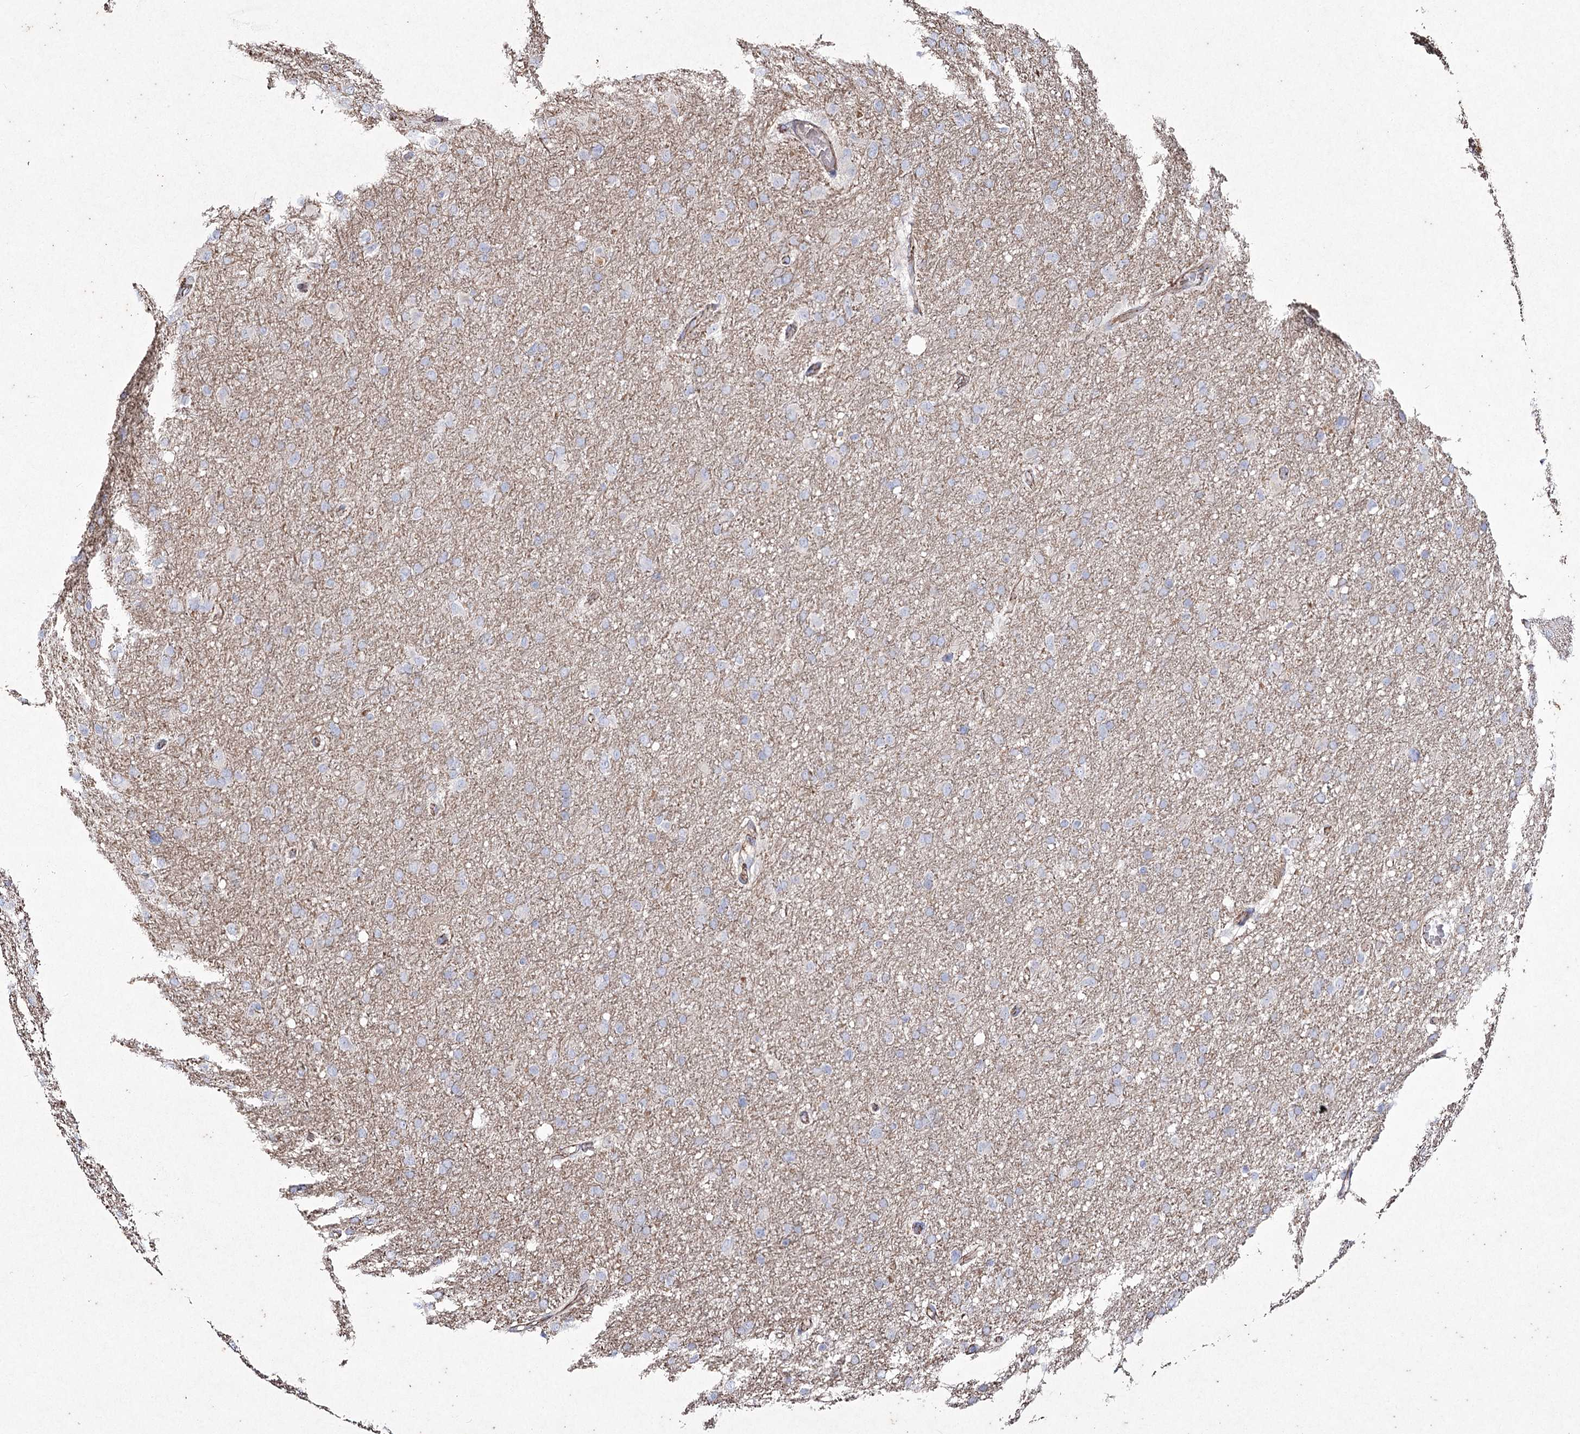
{"staining": {"intensity": "negative", "quantity": "none", "location": "none"}, "tissue": "glioma", "cell_type": "Tumor cells", "image_type": "cancer", "snomed": [{"axis": "morphology", "description": "Glioma, malignant, High grade"}, {"axis": "topography", "description": "Cerebral cortex"}], "caption": "Malignant glioma (high-grade) was stained to show a protein in brown. There is no significant expression in tumor cells.", "gene": "LDLRAD3", "patient": {"sex": "female", "age": 36}}